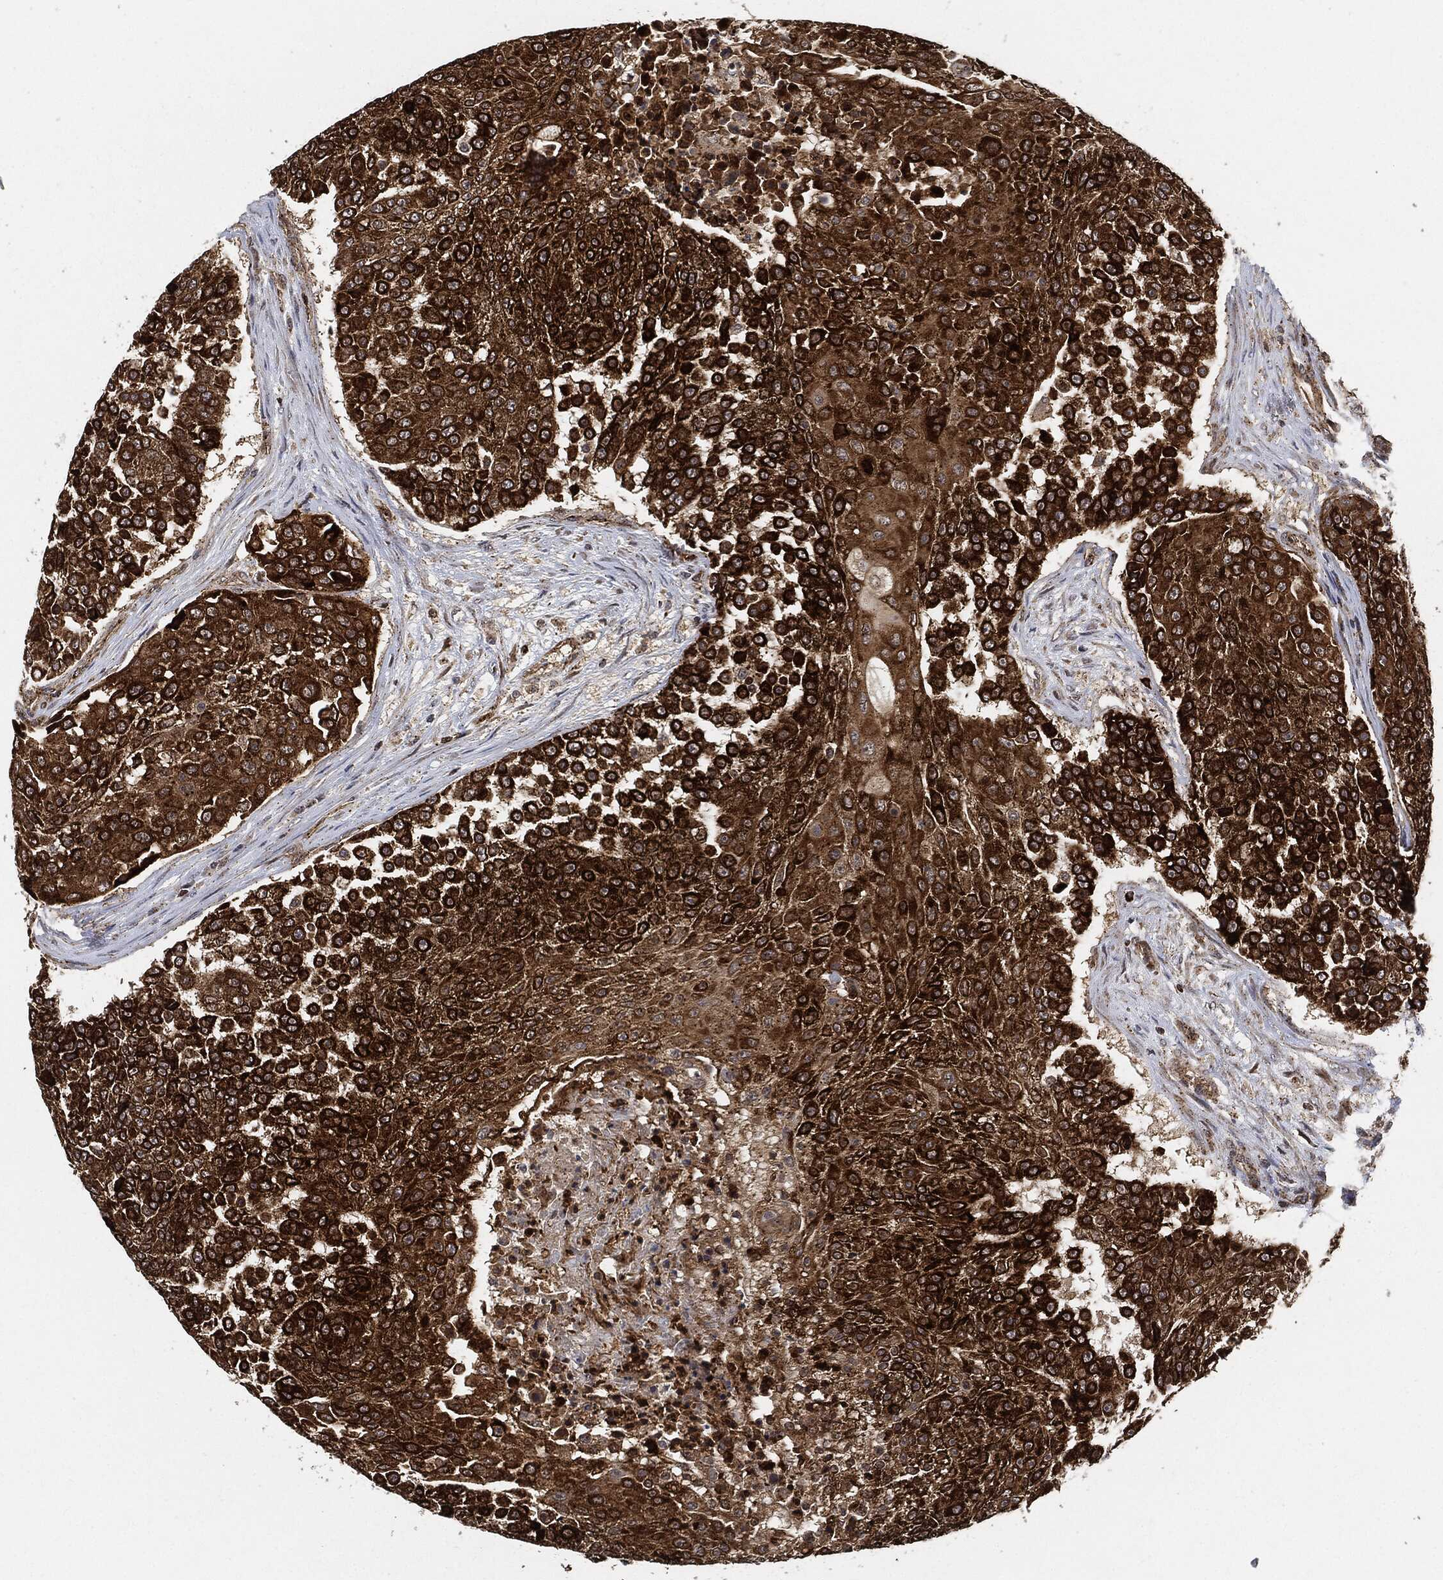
{"staining": {"intensity": "strong", "quantity": ">75%", "location": "cytoplasmic/membranous"}, "tissue": "urothelial cancer", "cell_type": "Tumor cells", "image_type": "cancer", "snomed": [{"axis": "morphology", "description": "Urothelial carcinoma, High grade"}, {"axis": "topography", "description": "Urinary bladder"}], "caption": "The image reveals immunohistochemical staining of urothelial carcinoma (high-grade). There is strong cytoplasmic/membranous staining is seen in about >75% of tumor cells. (DAB (3,3'-diaminobenzidine) = brown stain, brightfield microscopy at high magnification).", "gene": "MAP3K3", "patient": {"sex": "female", "age": 63}}